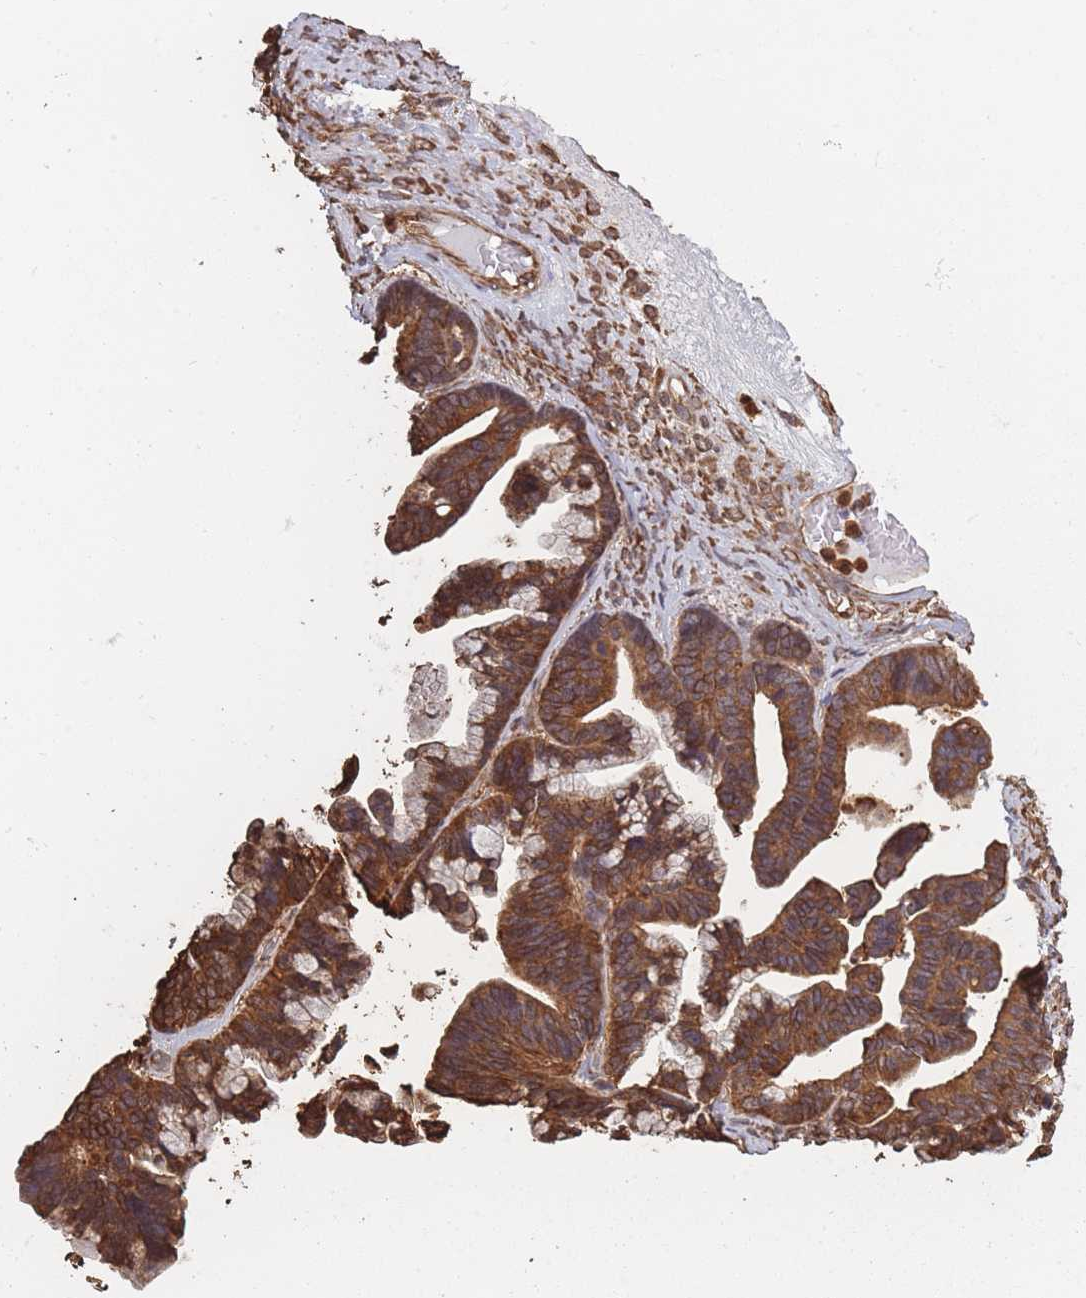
{"staining": {"intensity": "strong", "quantity": ">75%", "location": "cytoplasmic/membranous"}, "tissue": "ovarian cancer", "cell_type": "Tumor cells", "image_type": "cancer", "snomed": [{"axis": "morphology", "description": "Cystadenocarcinoma, serous, NOS"}, {"axis": "topography", "description": "Ovary"}], "caption": "Immunohistochemical staining of ovarian serous cystadenocarcinoma shows high levels of strong cytoplasmic/membranous expression in approximately >75% of tumor cells.", "gene": "ARL13B", "patient": {"sex": "female", "age": 56}}